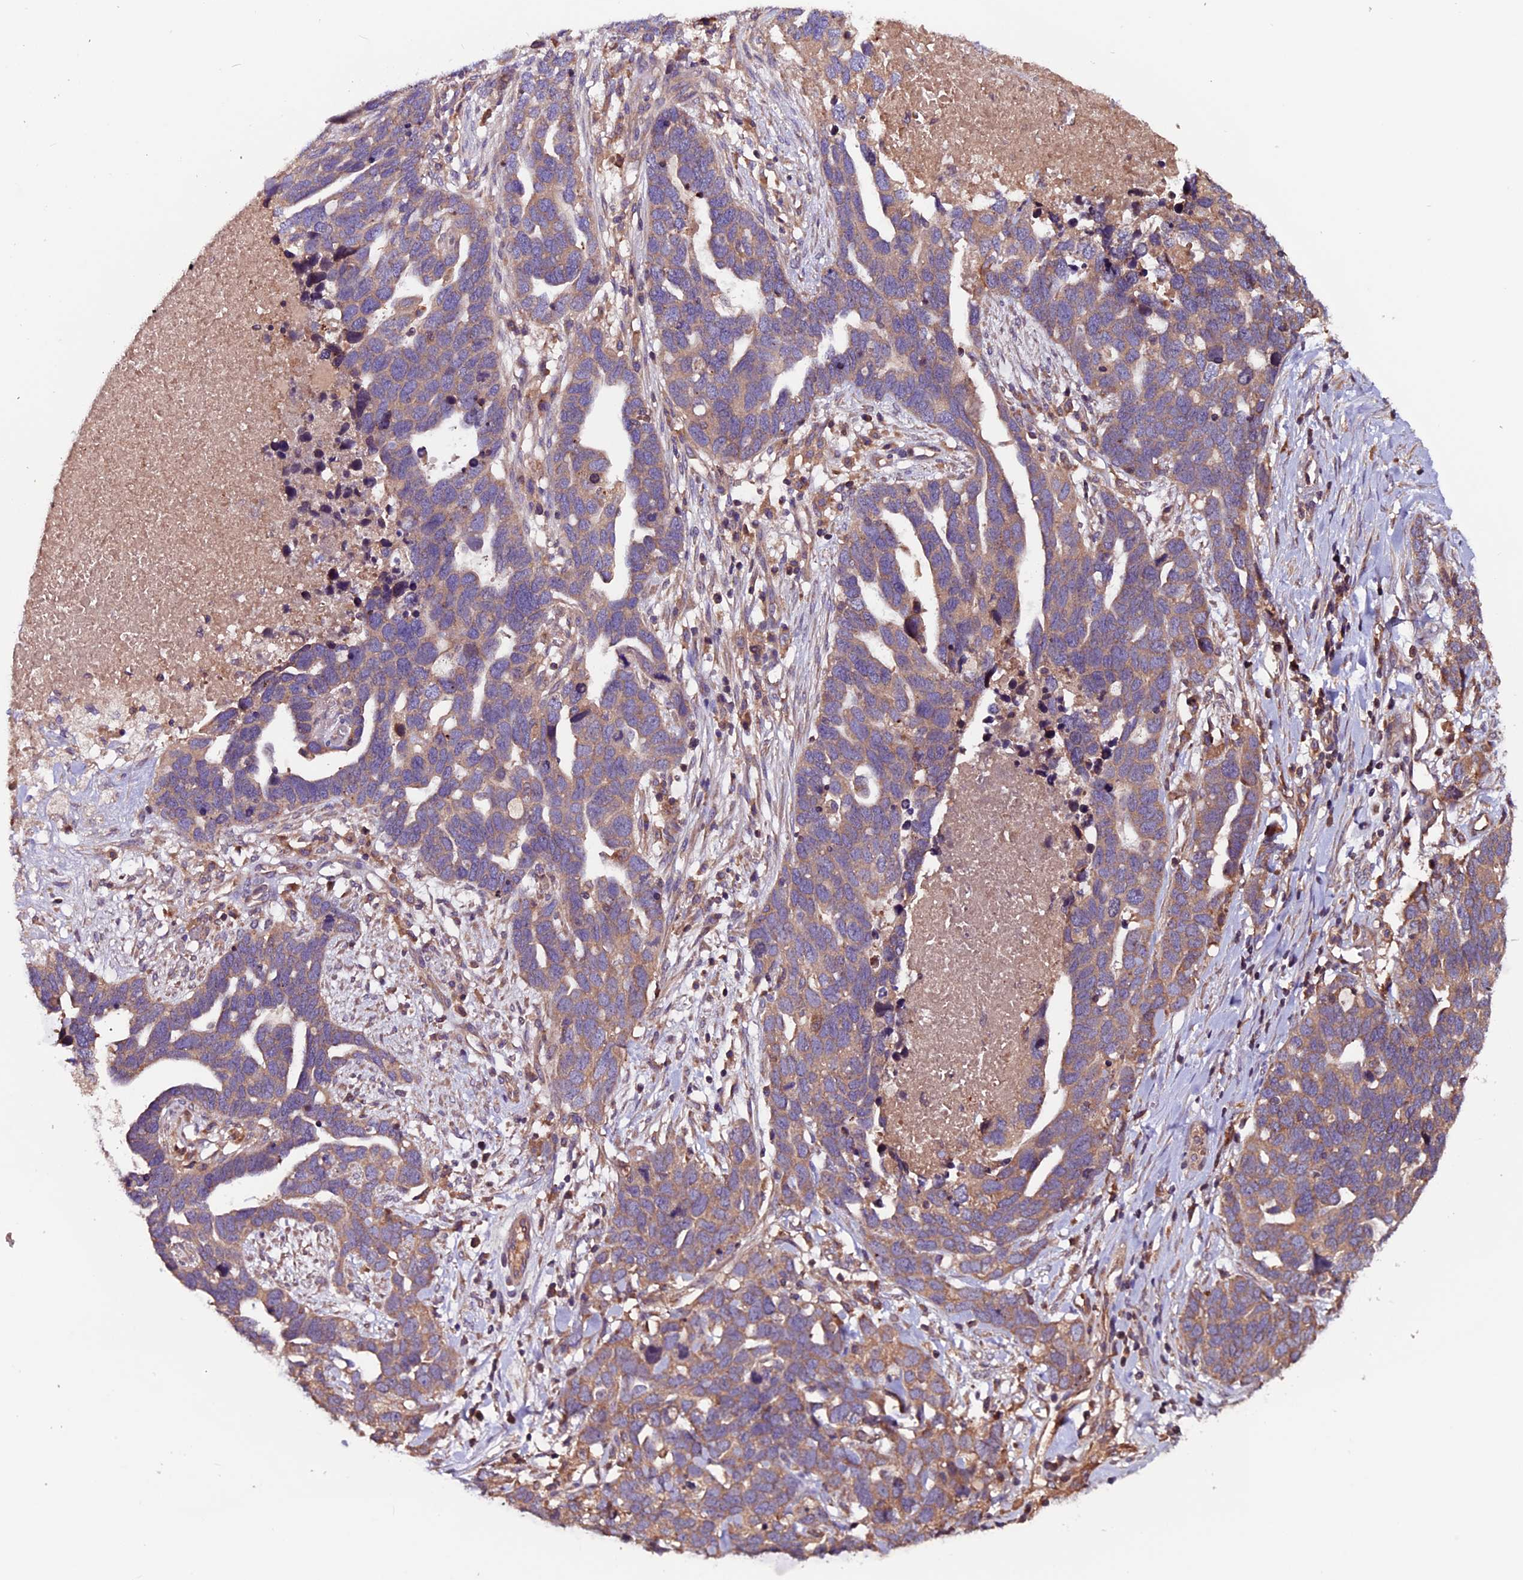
{"staining": {"intensity": "weak", "quantity": ">75%", "location": "cytoplasmic/membranous"}, "tissue": "ovarian cancer", "cell_type": "Tumor cells", "image_type": "cancer", "snomed": [{"axis": "morphology", "description": "Cystadenocarcinoma, serous, NOS"}, {"axis": "topography", "description": "Ovary"}], "caption": "Immunohistochemistry (IHC) histopathology image of ovarian serous cystadenocarcinoma stained for a protein (brown), which displays low levels of weak cytoplasmic/membranous expression in approximately >75% of tumor cells.", "gene": "ZNF598", "patient": {"sex": "female", "age": 54}}